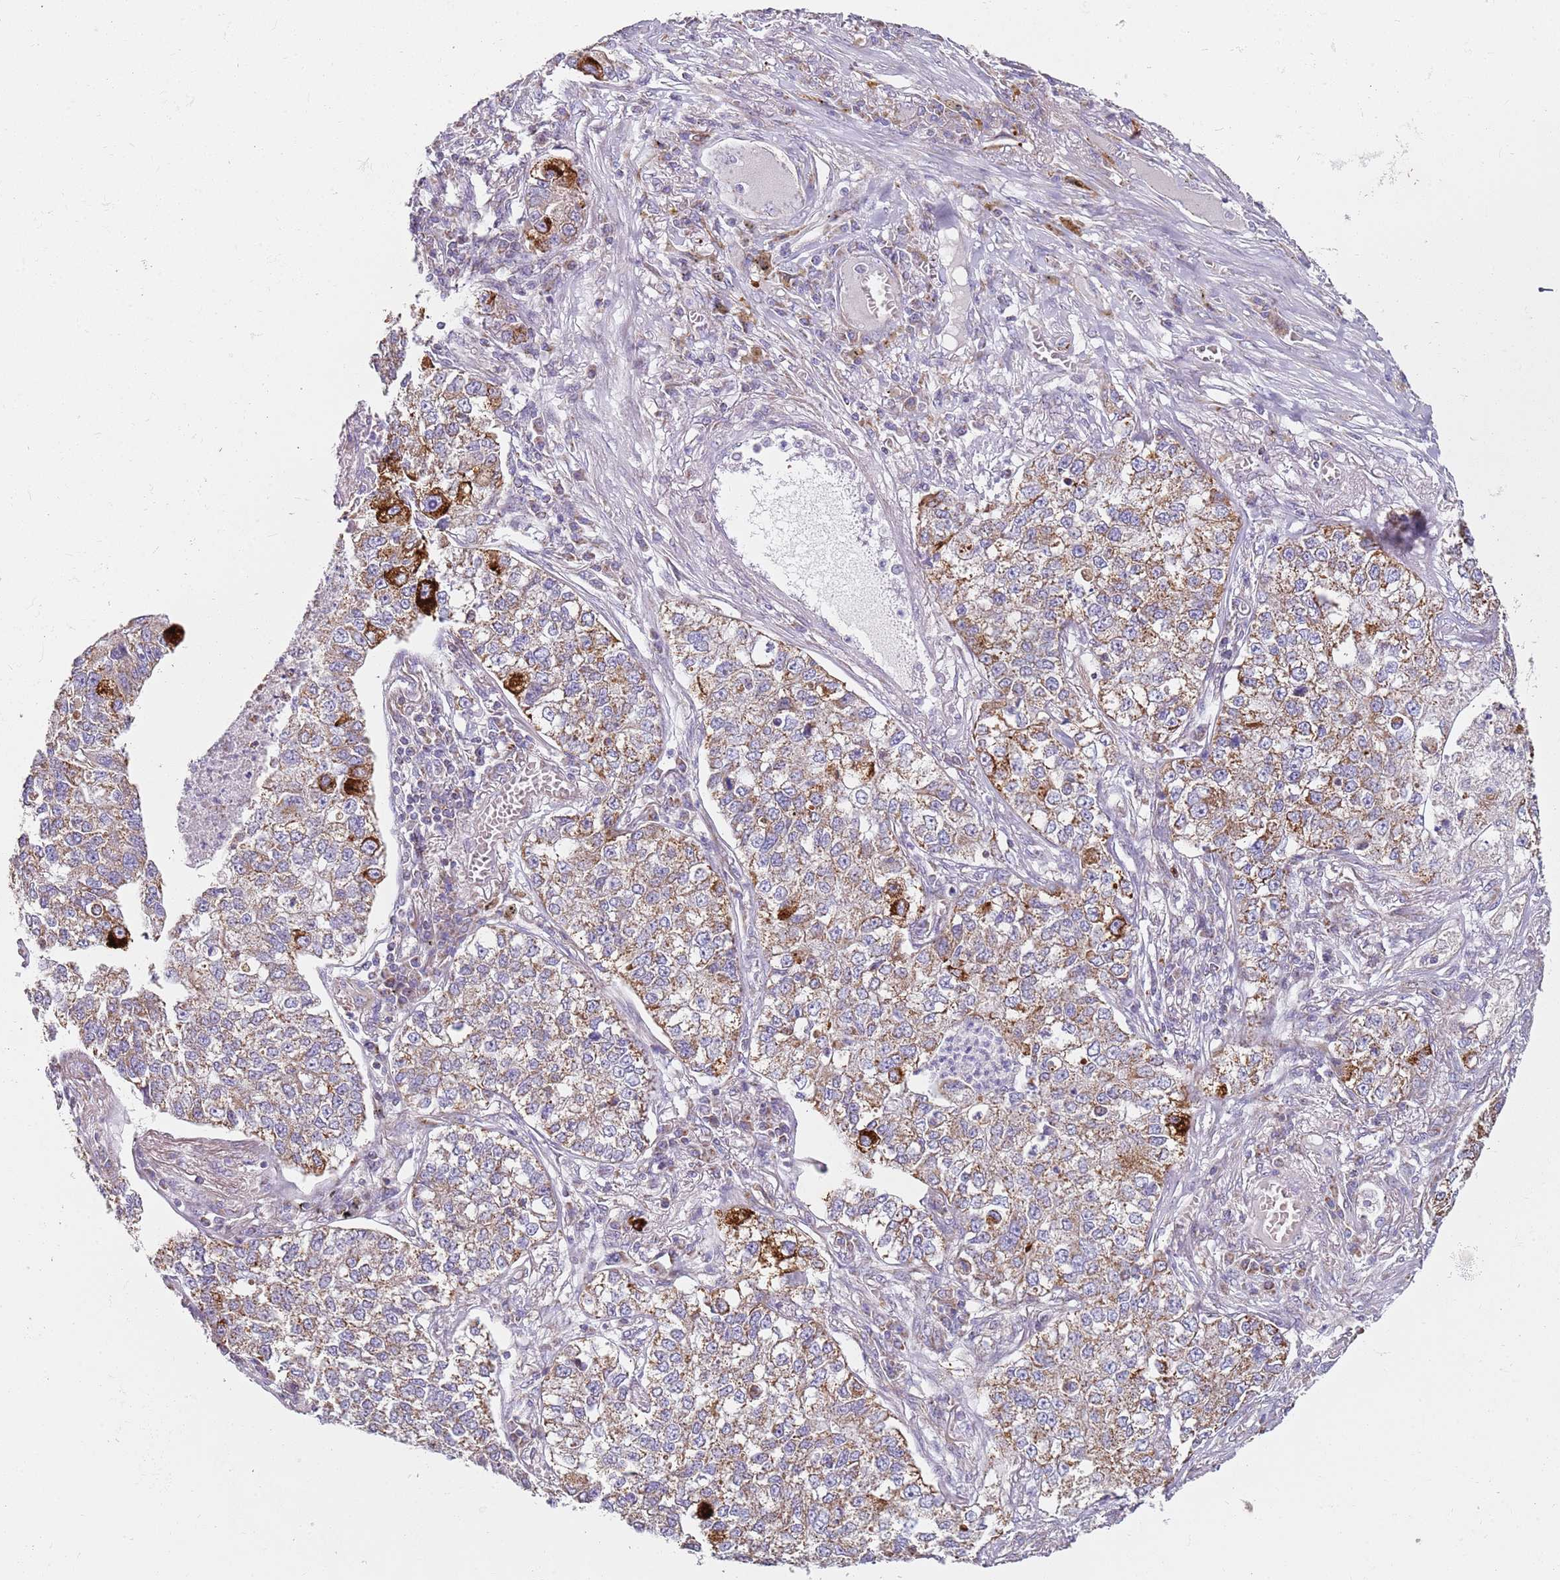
{"staining": {"intensity": "moderate", "quantity": ">75%", "location": "cytoplasmic/membranous"}, "tissue": "lung cancer", "cell_type": "Tumor cells", "image_type": "cancer", "snomed": [{"axis": "morphology", "description": "Adenocarcinoma, NOS"}, {"axis": "topography", "description": "Lung"}], "caption": "Approximately >75% of tumor cells in human lung cancer (adenocarcinoma) show moderate cytoplasmic/membranous protein expression as visualized by brown immunohistochemical staining.", "gene": "ALS2", "patient": {"sex": "male", "age": 49}}